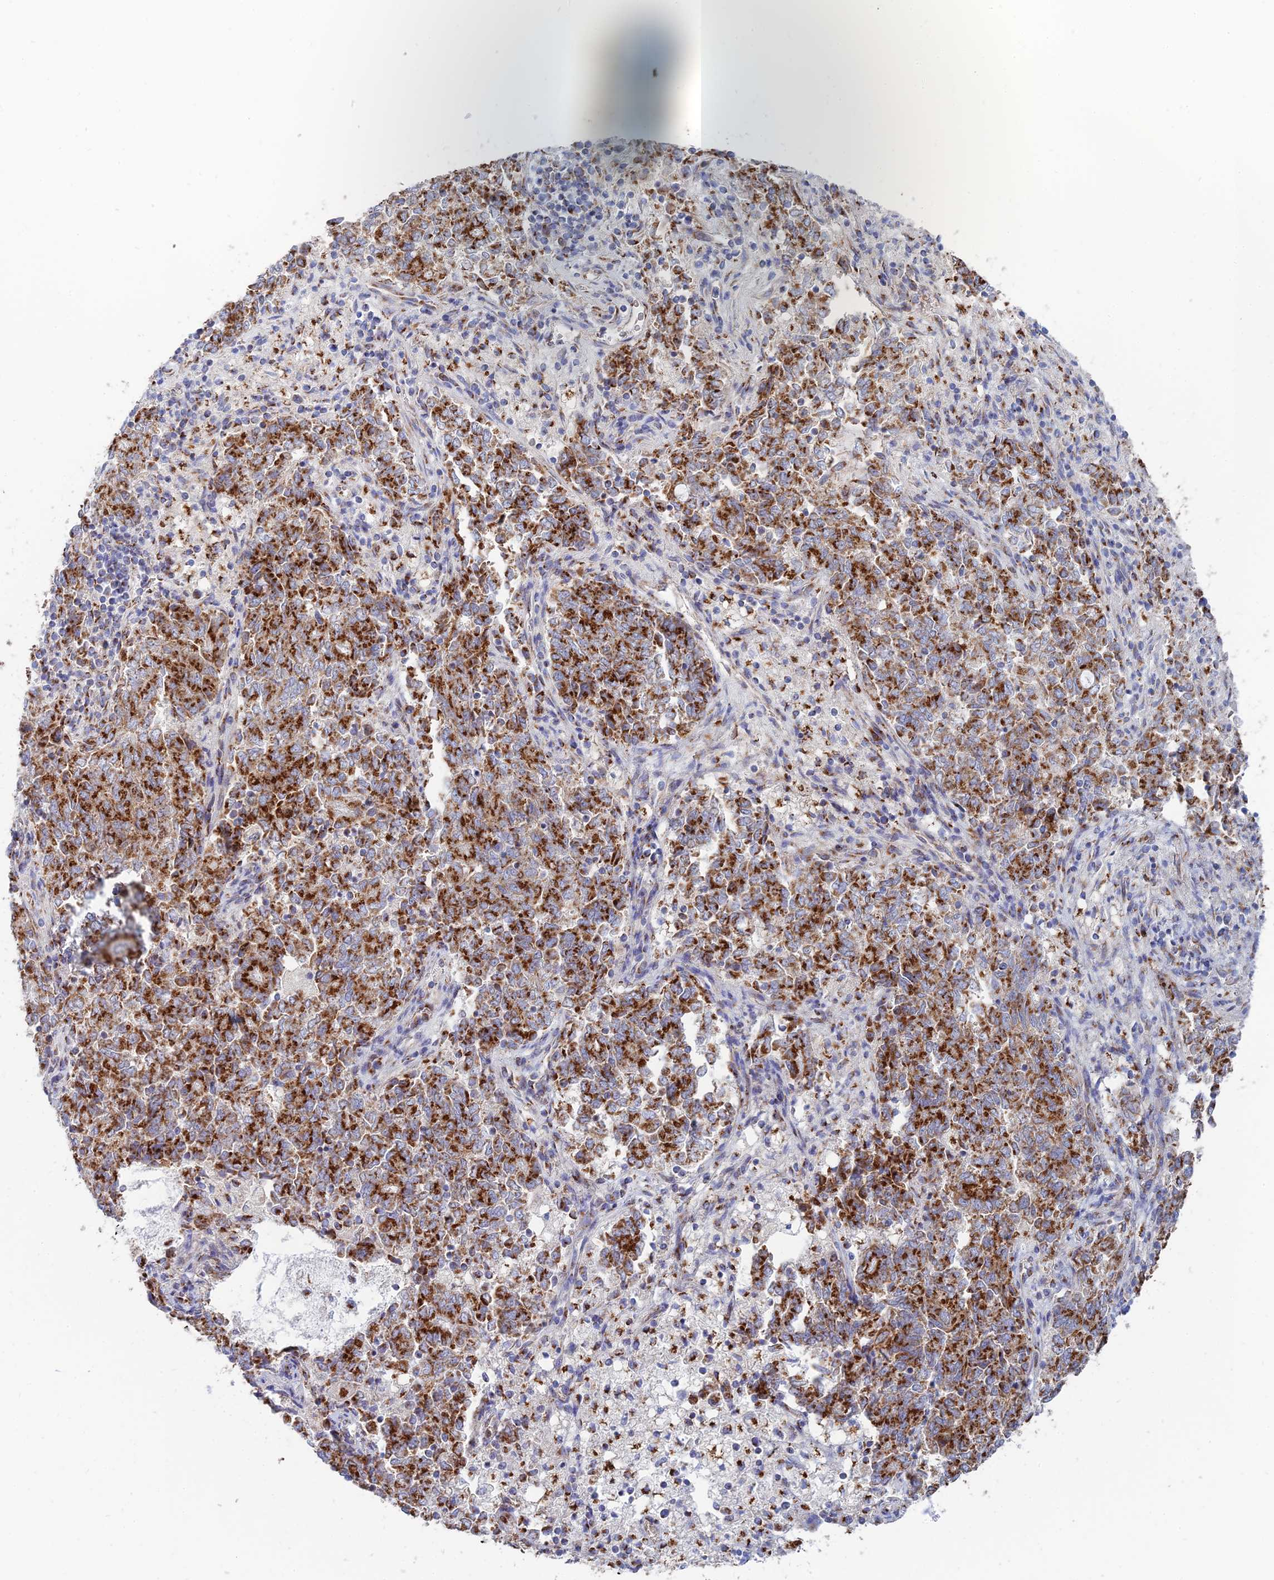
{"staining": {"intensity": "strong", "quantity": ">75%", "location": "cytoplasmic/membranous"}, "tissue": "endometrial cancer", "cell_type": "Tumor cells", "image_type": "cancer", "snomed": [{"axis": "morphology", "description": "Adenocarcinoma, NOS"}, {"axis": "topography", "description": "Endometrium"}], "caption": "The image reveals a brown stain indicating the presence of a protein in the cytoplasmic/membranous of tumor cells in endometrial cancer.", "gene": "HS2ST1", "patient": {"sex": "female", "age": 80}}